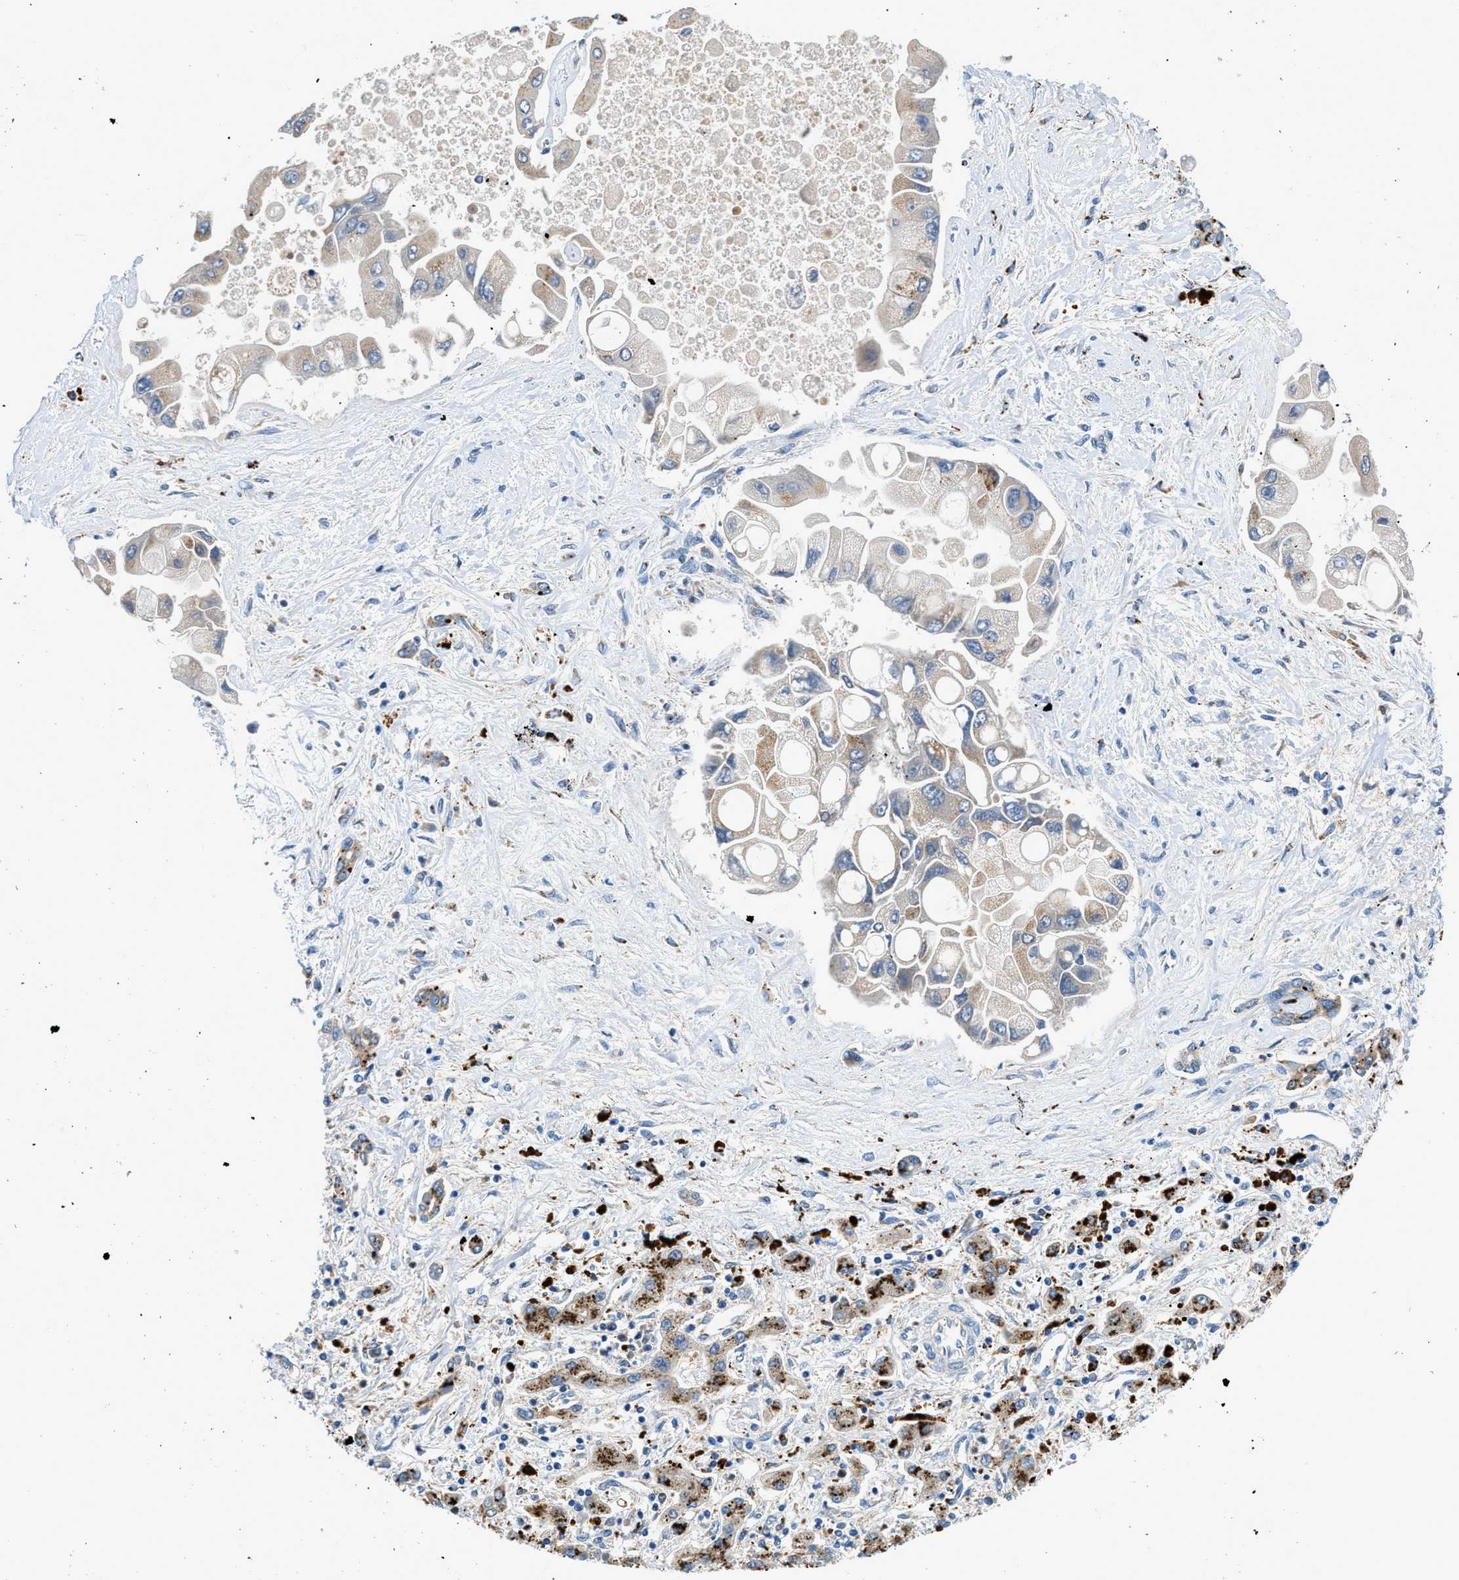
{"staining": {"intensity": "weak", "quantity": ">75%", "location": "cytoplasmic/membranous"}, "tissue": "liver cancer", "cell_type": "Tumor cells", "image_type": "cancer", "snomed": [{"axis": "morphology", "description": "Cholangiocarcinoma"}, {"axis": "topography", "description": "Liver"}], "caption": "A micrograph of liver cholangiocarcinoma stained for a protein shows weak cytoplasmic/membranous brown staining in tumor cells. (DAB IHC, brown staining for protein, blue staining for nuclei).", "gene": "ADGRE3", "patient": {"sex": "male", "age": 50}}